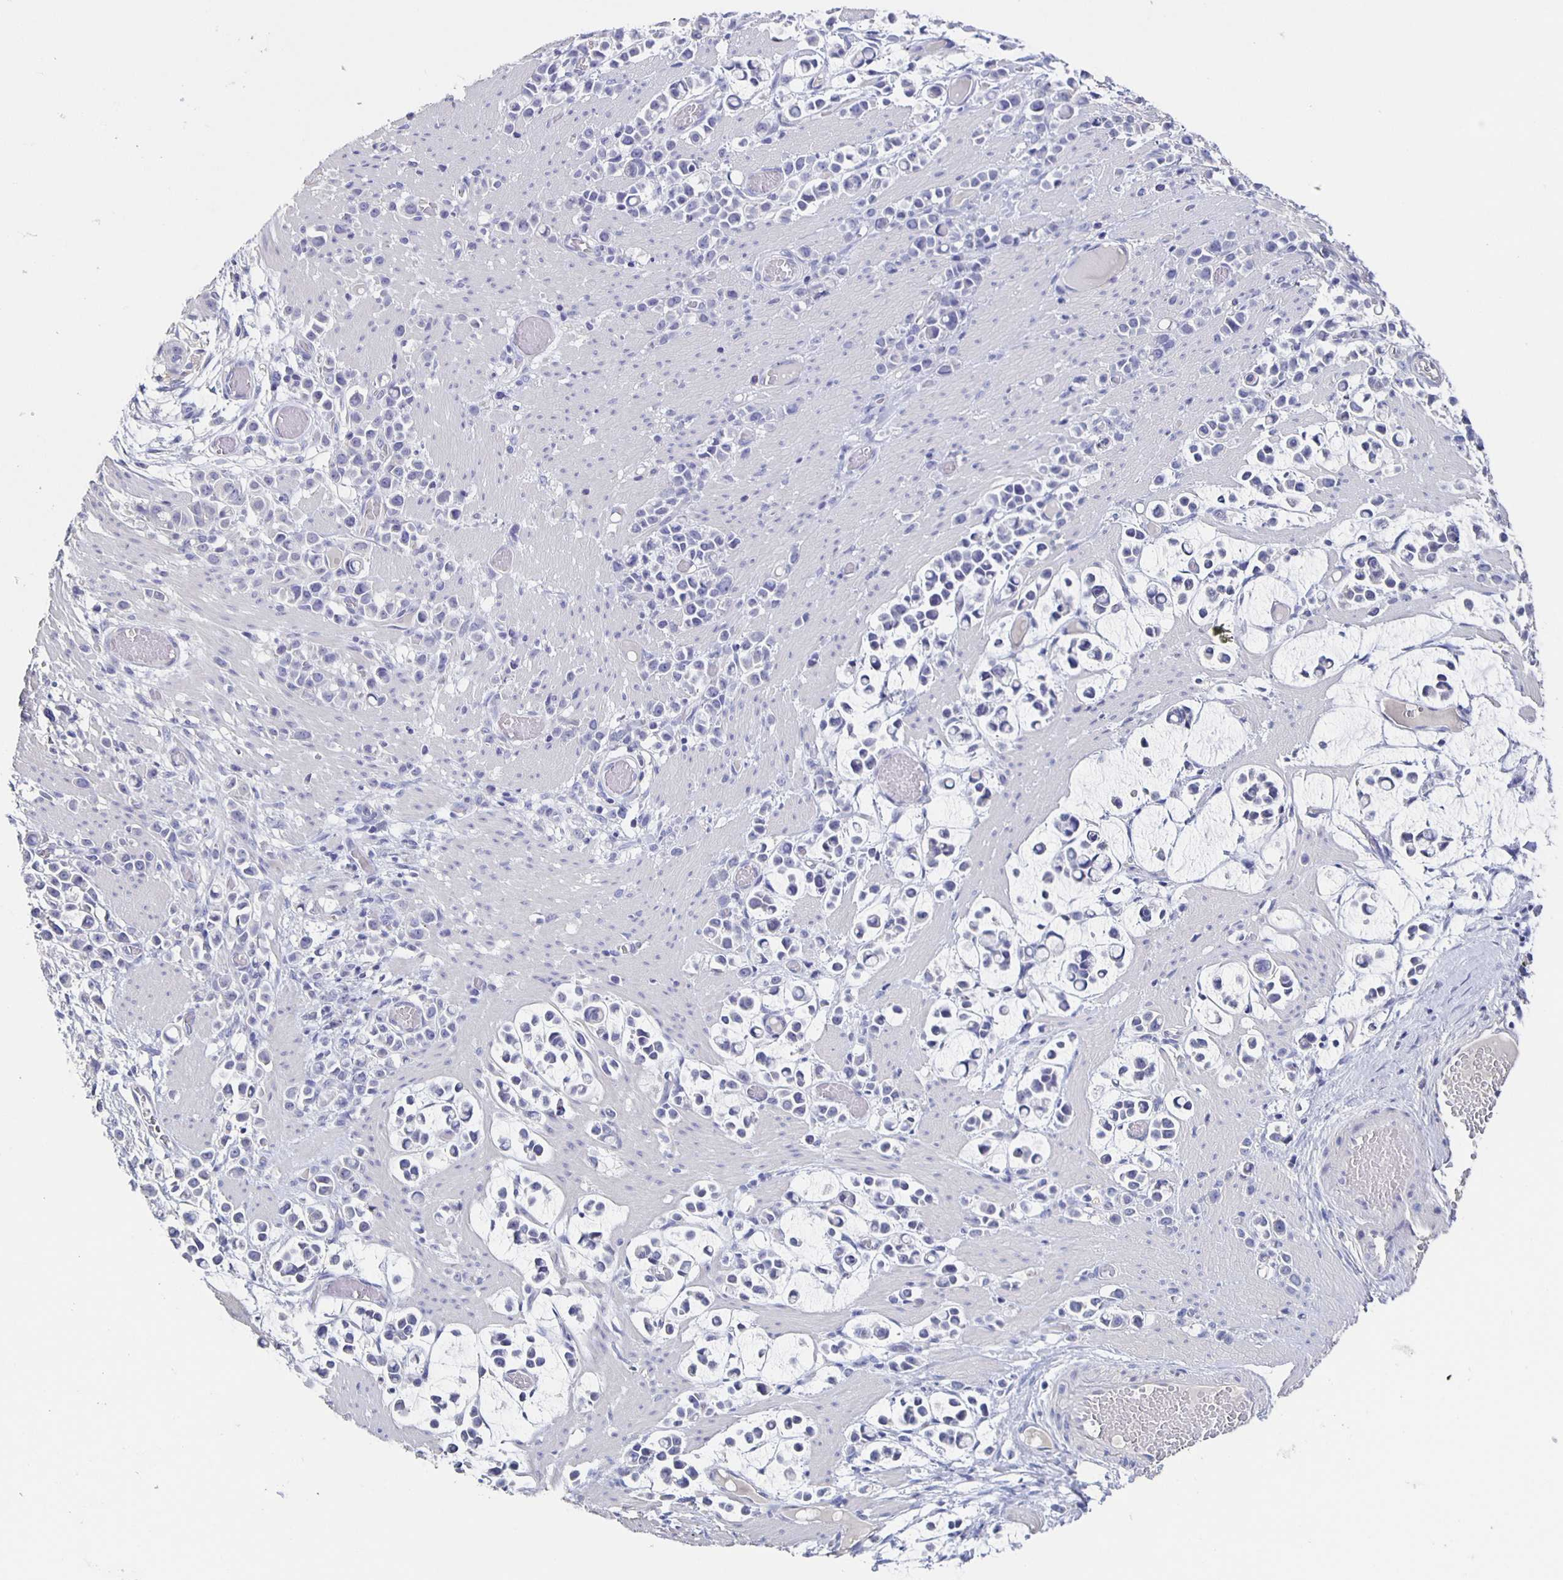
{"staining": {"intensity": "negative", "quantity": "none", "location": "none"}, "tissue": "stomach cancer", "cell_type": "Tumor cells", "image_type": "cancer", "snomed": [{"axis": "morphology", "description": "Adenocarcinoma, NOS"}, {"axis": "topography", "description": "Stomach"}], "caption": "IHC of human stomach adenocarcinoma reveals no expression in tumor cells. (DAB immunohistochemistry (IHC), high magnification).", "gene": "CACNA2D2", "patient": {"sex": "male", "age": 82}}